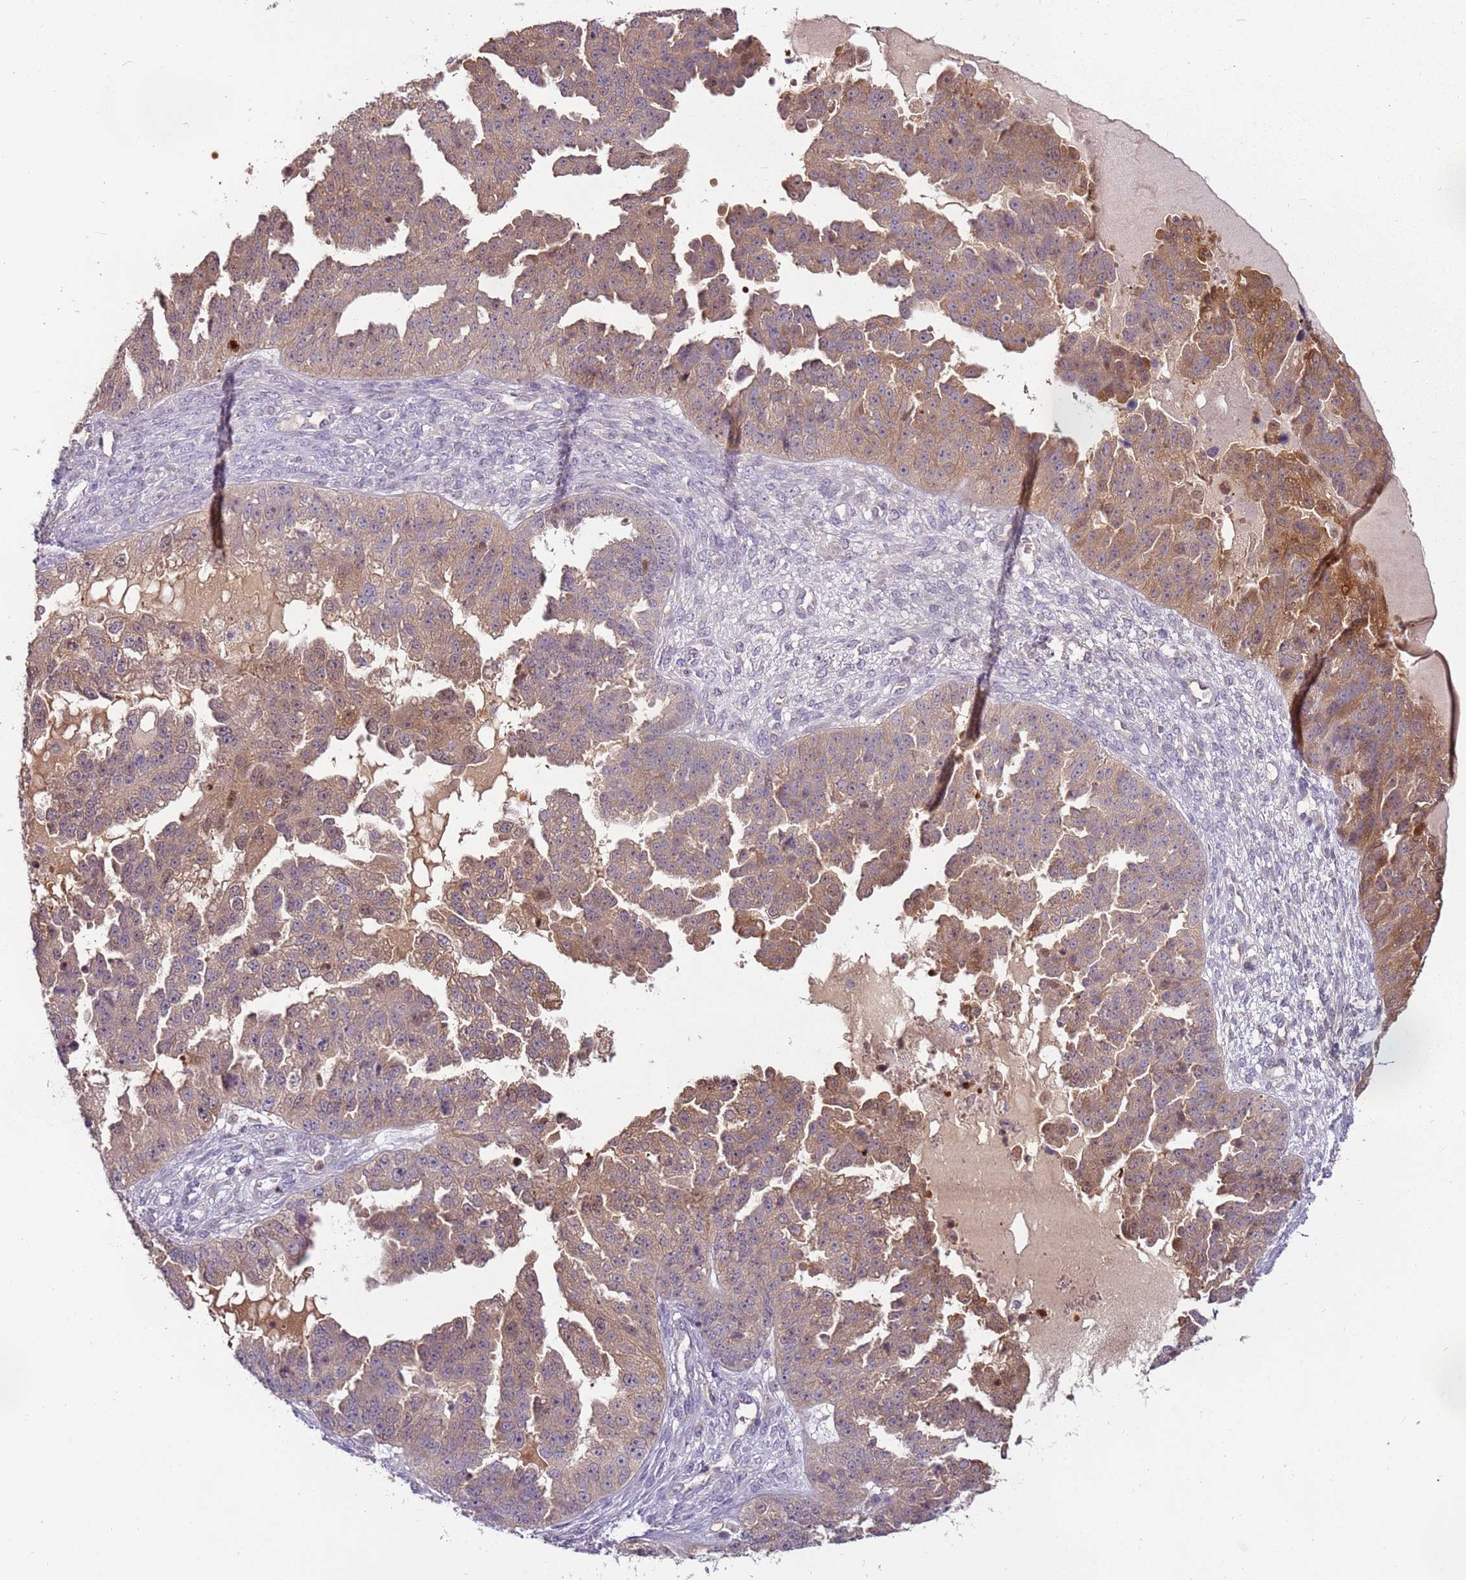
{"staining": {"intensity": "moderate", "quantity": ">75%", "location": "cytoplasmic/membranous"}, "tissue": "ovarian cancer", "cell_type": "Tumor cells", "image_type": "cancer", "snomed": [{"axis": "morphology", "description": "Cystadenocarcinoma, serous, NOS"}, {"axis": "topography", "description": "Ovary"}], "caption": "Immunohistochemical staining of human ovarian cancer demonstrates moderate cytoplasmic/membranous protein expression in about >75% of tumor cells. The staining was performed using DAB (3,3'-diaminobenzidine), with brown indicating positive protein expression. Nuclei are stained blue with hematoxylin.", "gene": "ARHGAP5", "patient": {"sex": "female", "age": 58}}